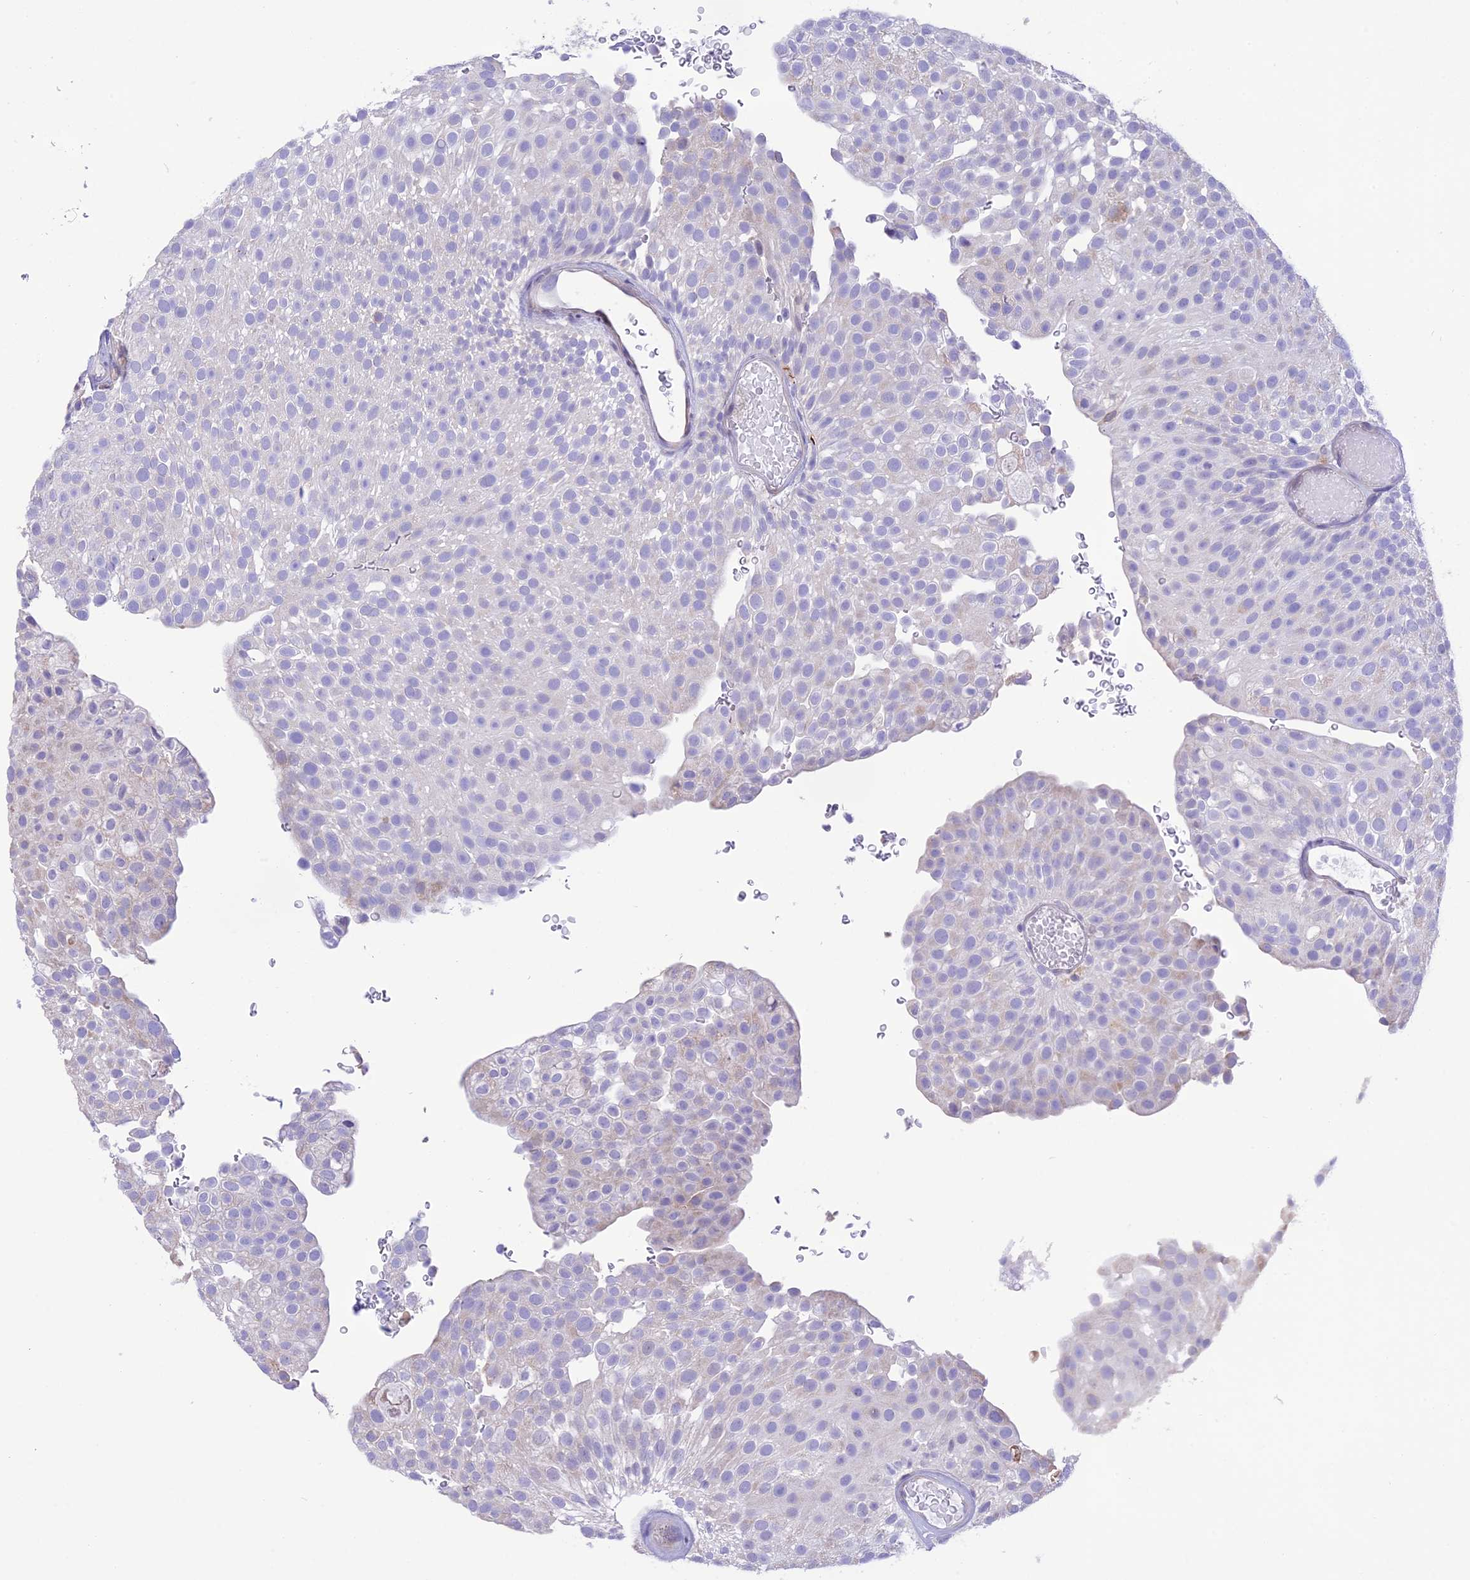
{"staining": {"intensity": "negative", "quantity": "none", "location": "none"}, "tissue": "urothelial cancer", "cell_type": "Tumor cells", "image_type": "cancer", "snomed": [{"axis": "morphology", "description": "Urothelial carcinoma, Low grade"}, {"axis": "topography", "description": "Urinary bladder"}], "caption": "Immunohistochemistry (IHC) of human urothelial cancer displays no positivity in tumor cells. (DAB immunohistochemistry (IHC) with hematoxylin counter stain).", "gene": "DOC2B", "patient": {"sex": "male", "age": 78}}